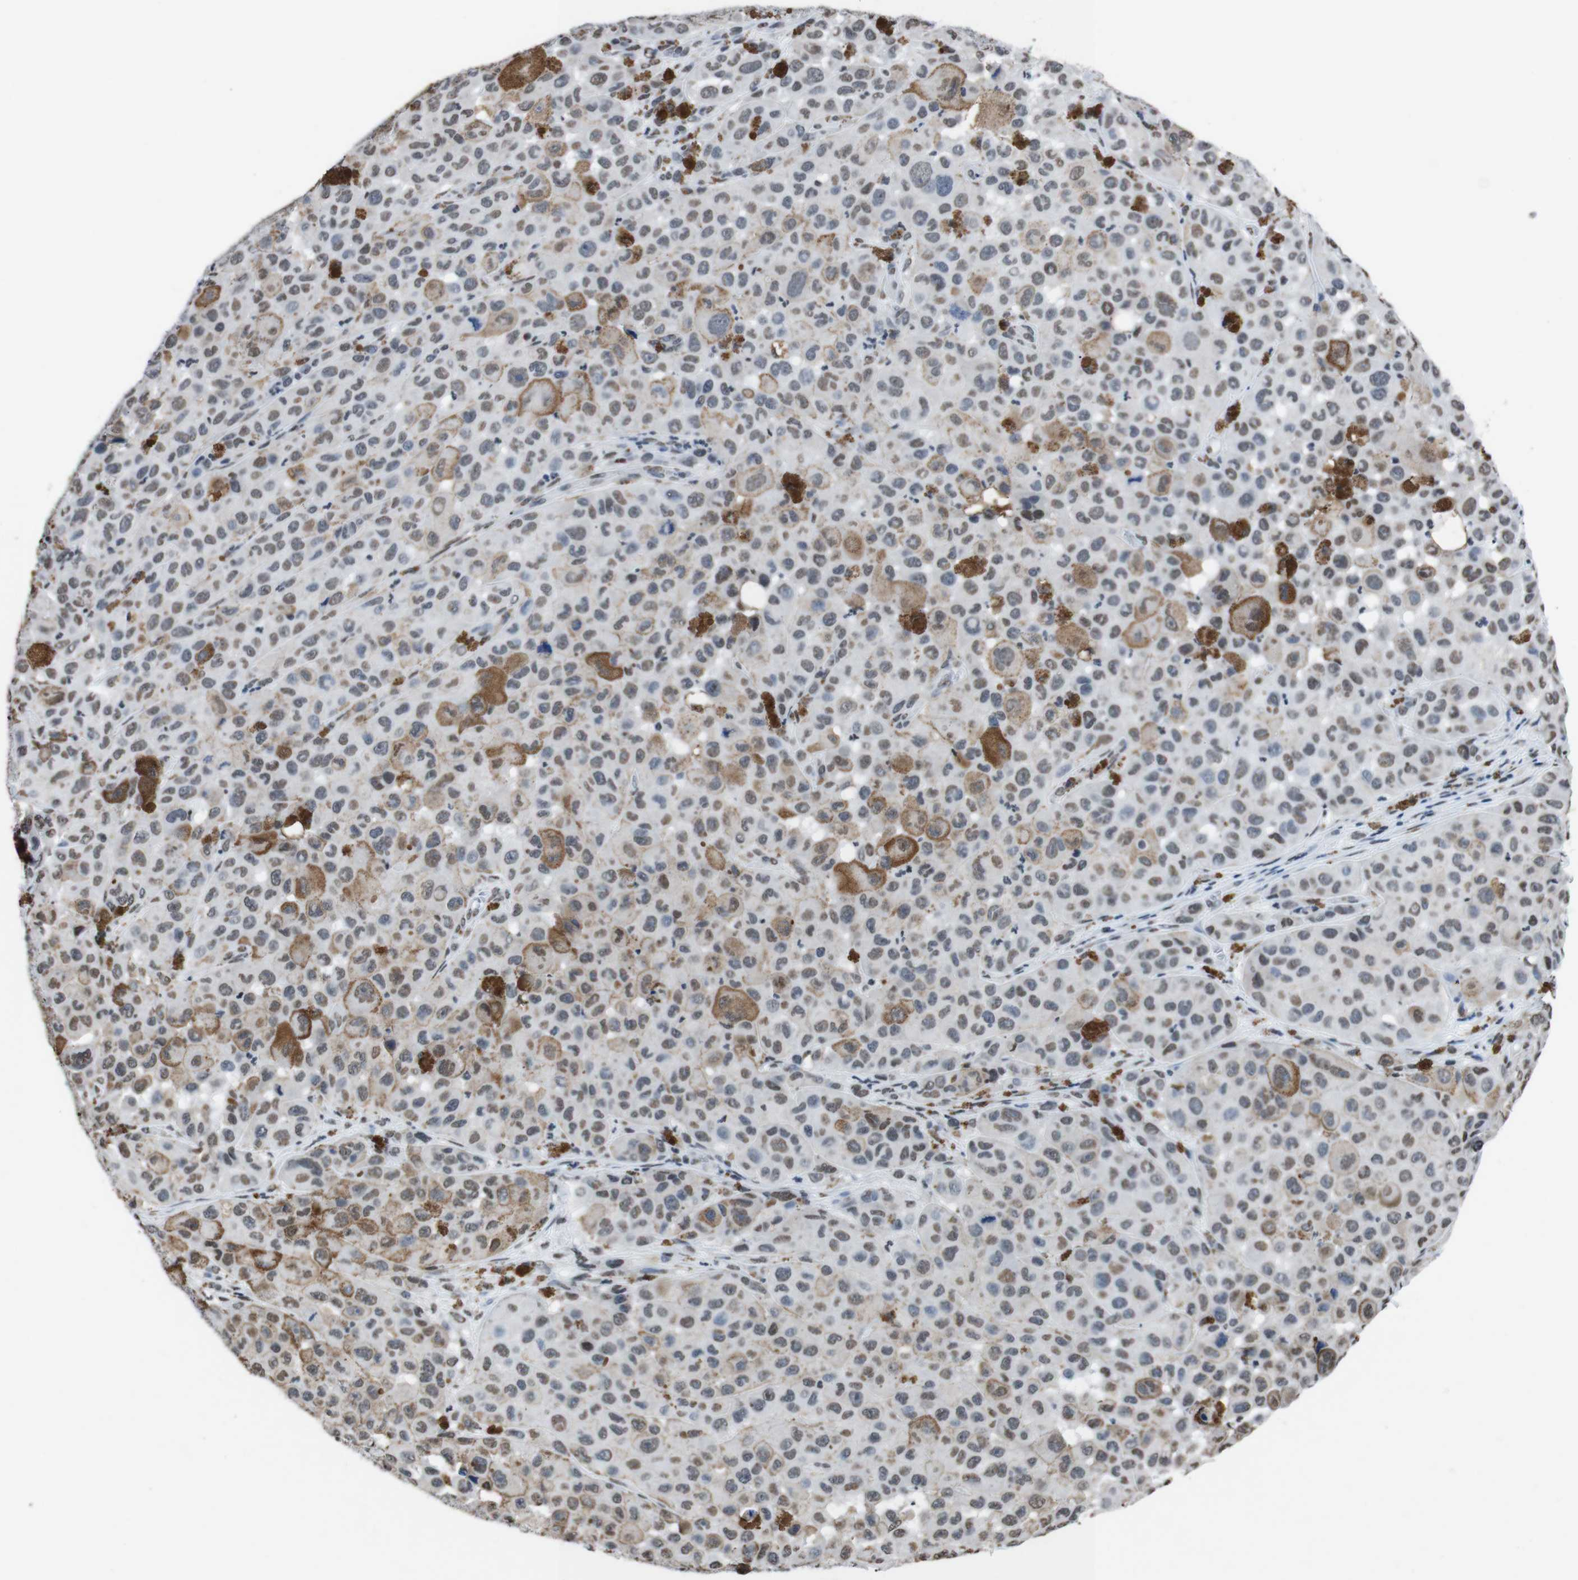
{"staining": {"intensity": "weak", "quantity": ">75%", "location": "nuclear"}, "tissue": "melanoma", "cell_type": "Tumor cells", "image_type": "cancer", "snomed": [{"axis": "morphology", "description": "Malignant melanoma, NOS"}, {"axis": "topography", "description": "Skin"}], "caption": "Weak nuclear protein positivity is present in about >75% of tumor cells in malignant melanoma.", "gene": "PIP4P2", "patient": {"sex": "male", "age": 96}}